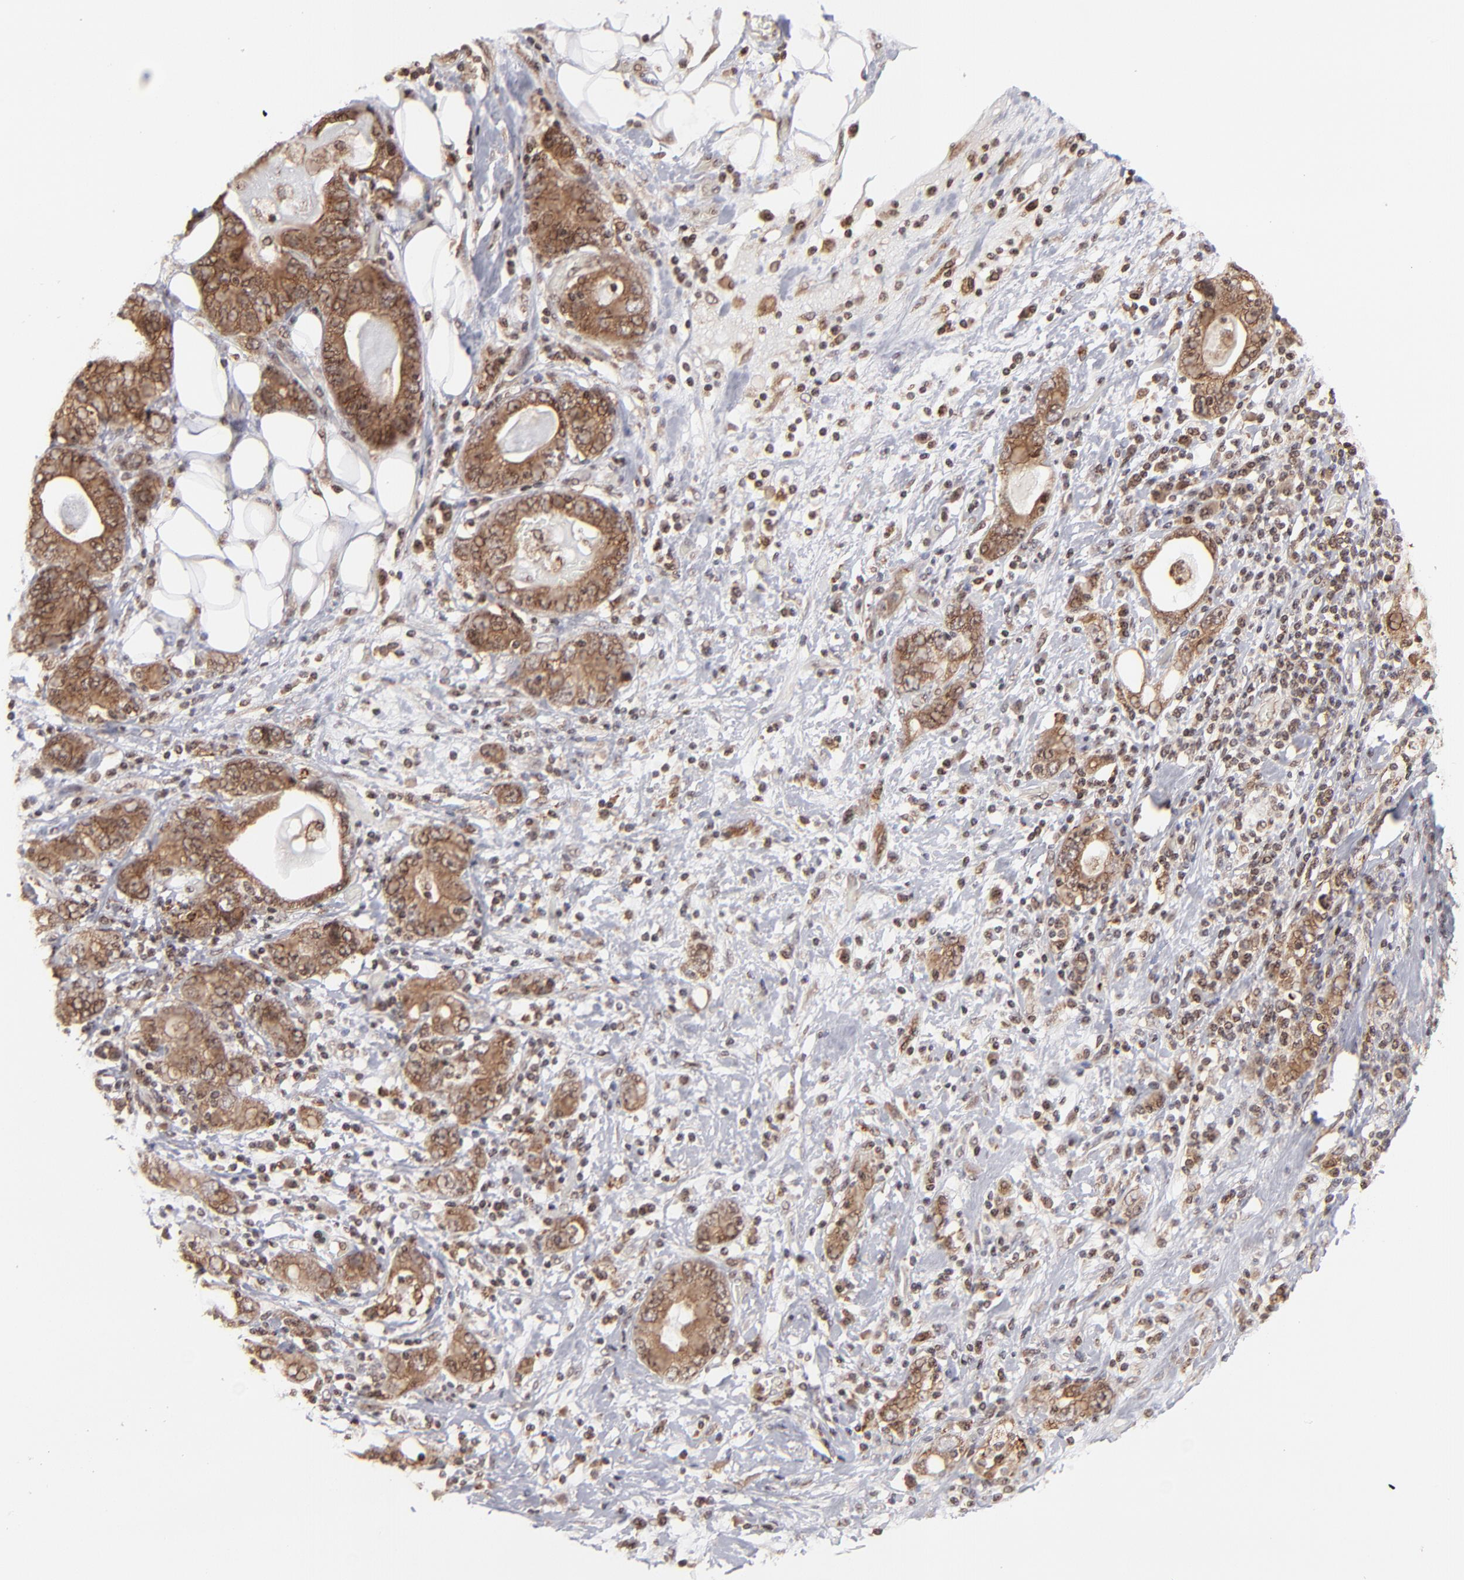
{"staining": {"intensity": "strong", "quantity": ">75%", "location": "cytoplasmic/membranous,nuclear"}, "tissue": "stomach cancer", "cell_type": "Tumor cells", "image_type": "cancer", "snomed": [{"axis": "morphology", "description": "Adenocarcinoma, NOS"}, {"axis": "topography", "description": "Stomach, lower"}], "caption": "Immunohistochemical staining of human stomach adenocarcinoma displays strong cytoplasmic/membranous and nuclear protein expression in approximately >75% of tumor cells. (brown staining indicates protein expression, while blue staining denotes nuclei).", "gene": "RGS6", "patient": {"sex": "female", "age": 93}}